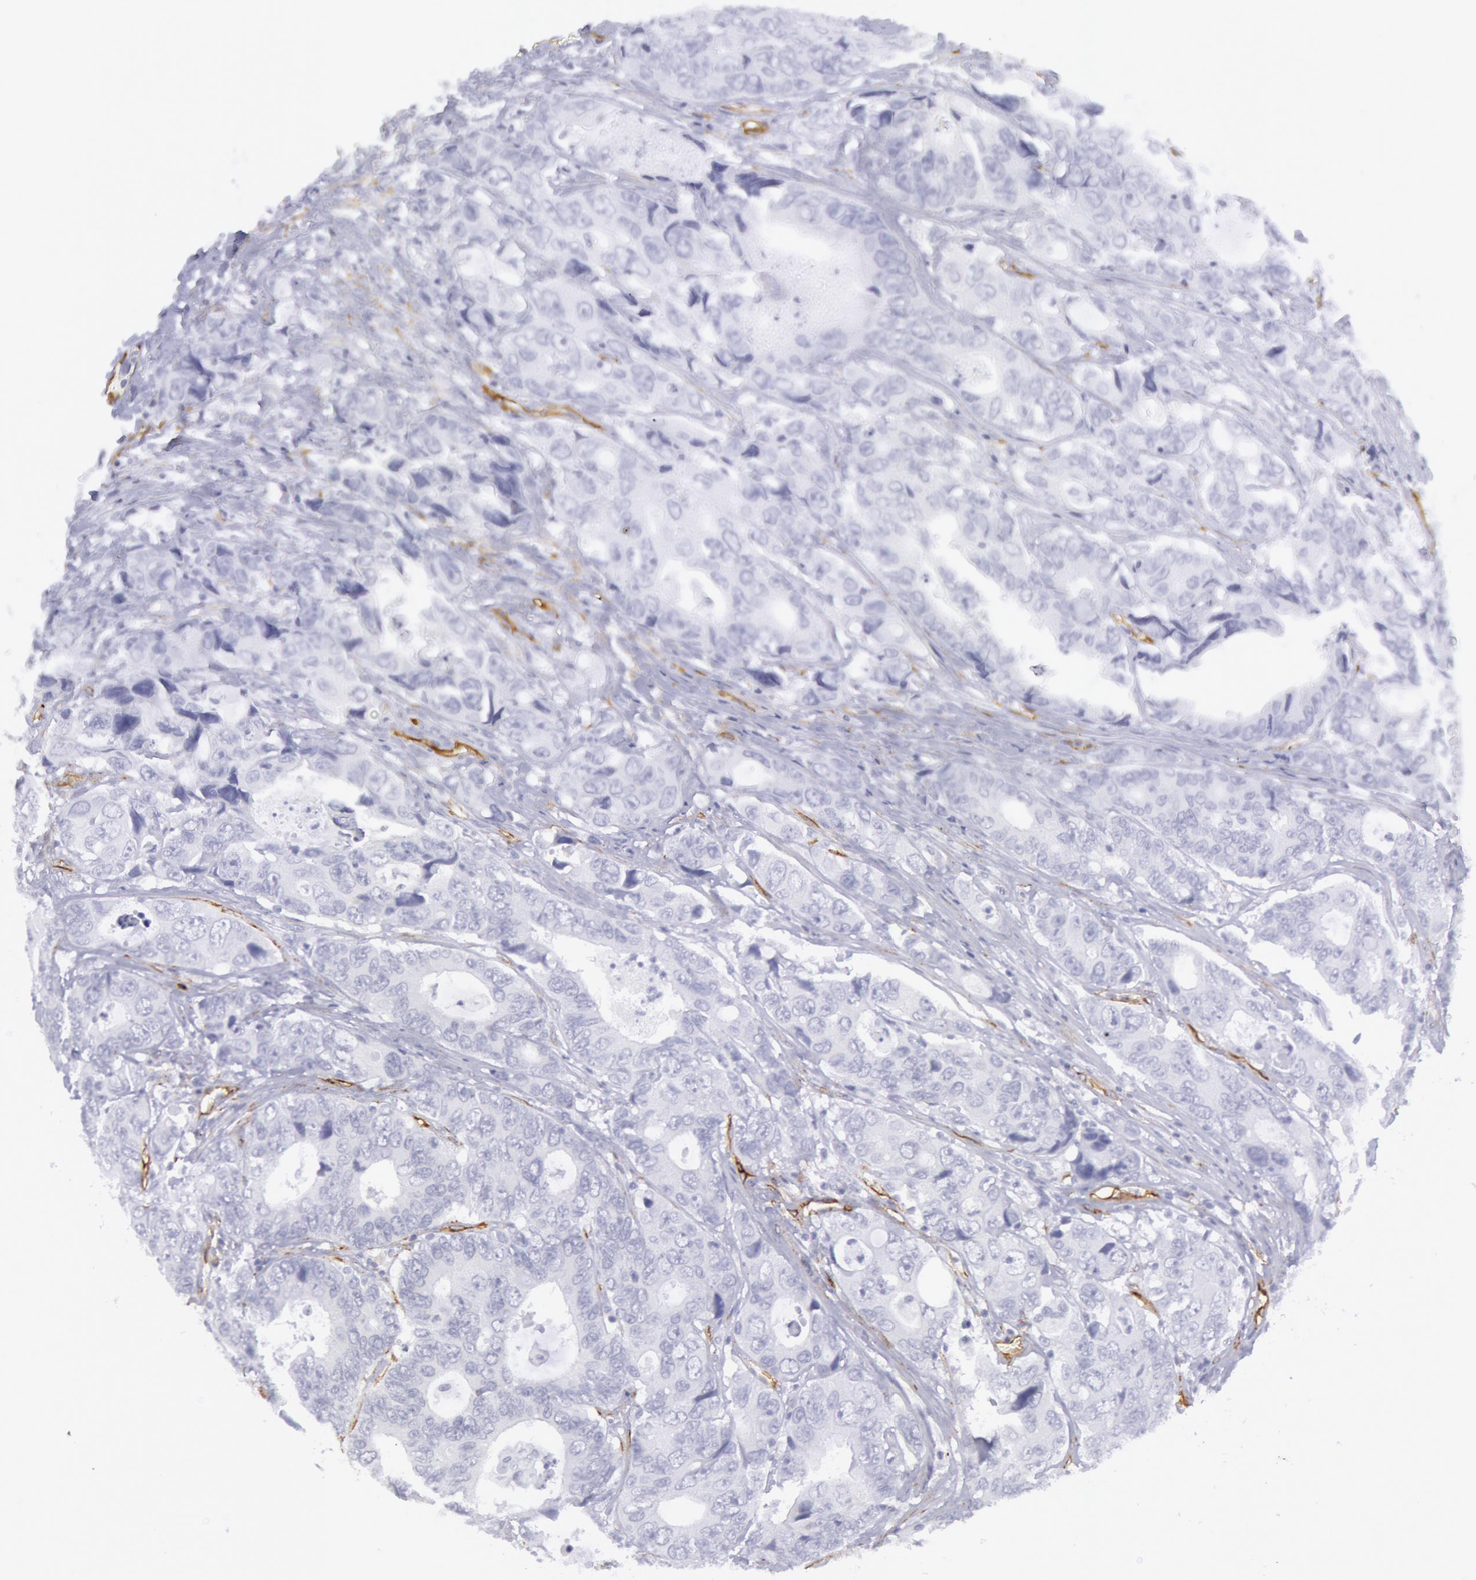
{"staining": {"intensity": "negative", "quantity": "none", "location": "none"}, "tissue": "colorectal cancer", "cell_type": "Tumor cells", "image_type": "cancer", "snomed": [{"axis": "morphology", "description": "Adenocarcinoma, NOS"}, {"axis": "topography", "description": "Rectum"}], "caption": "Tumor cells are negative for brown protein staining in colorectal cancer (adenocarcinoma).", "gene": "CDH13", "patient": {"sex": "female", "age": 67}}